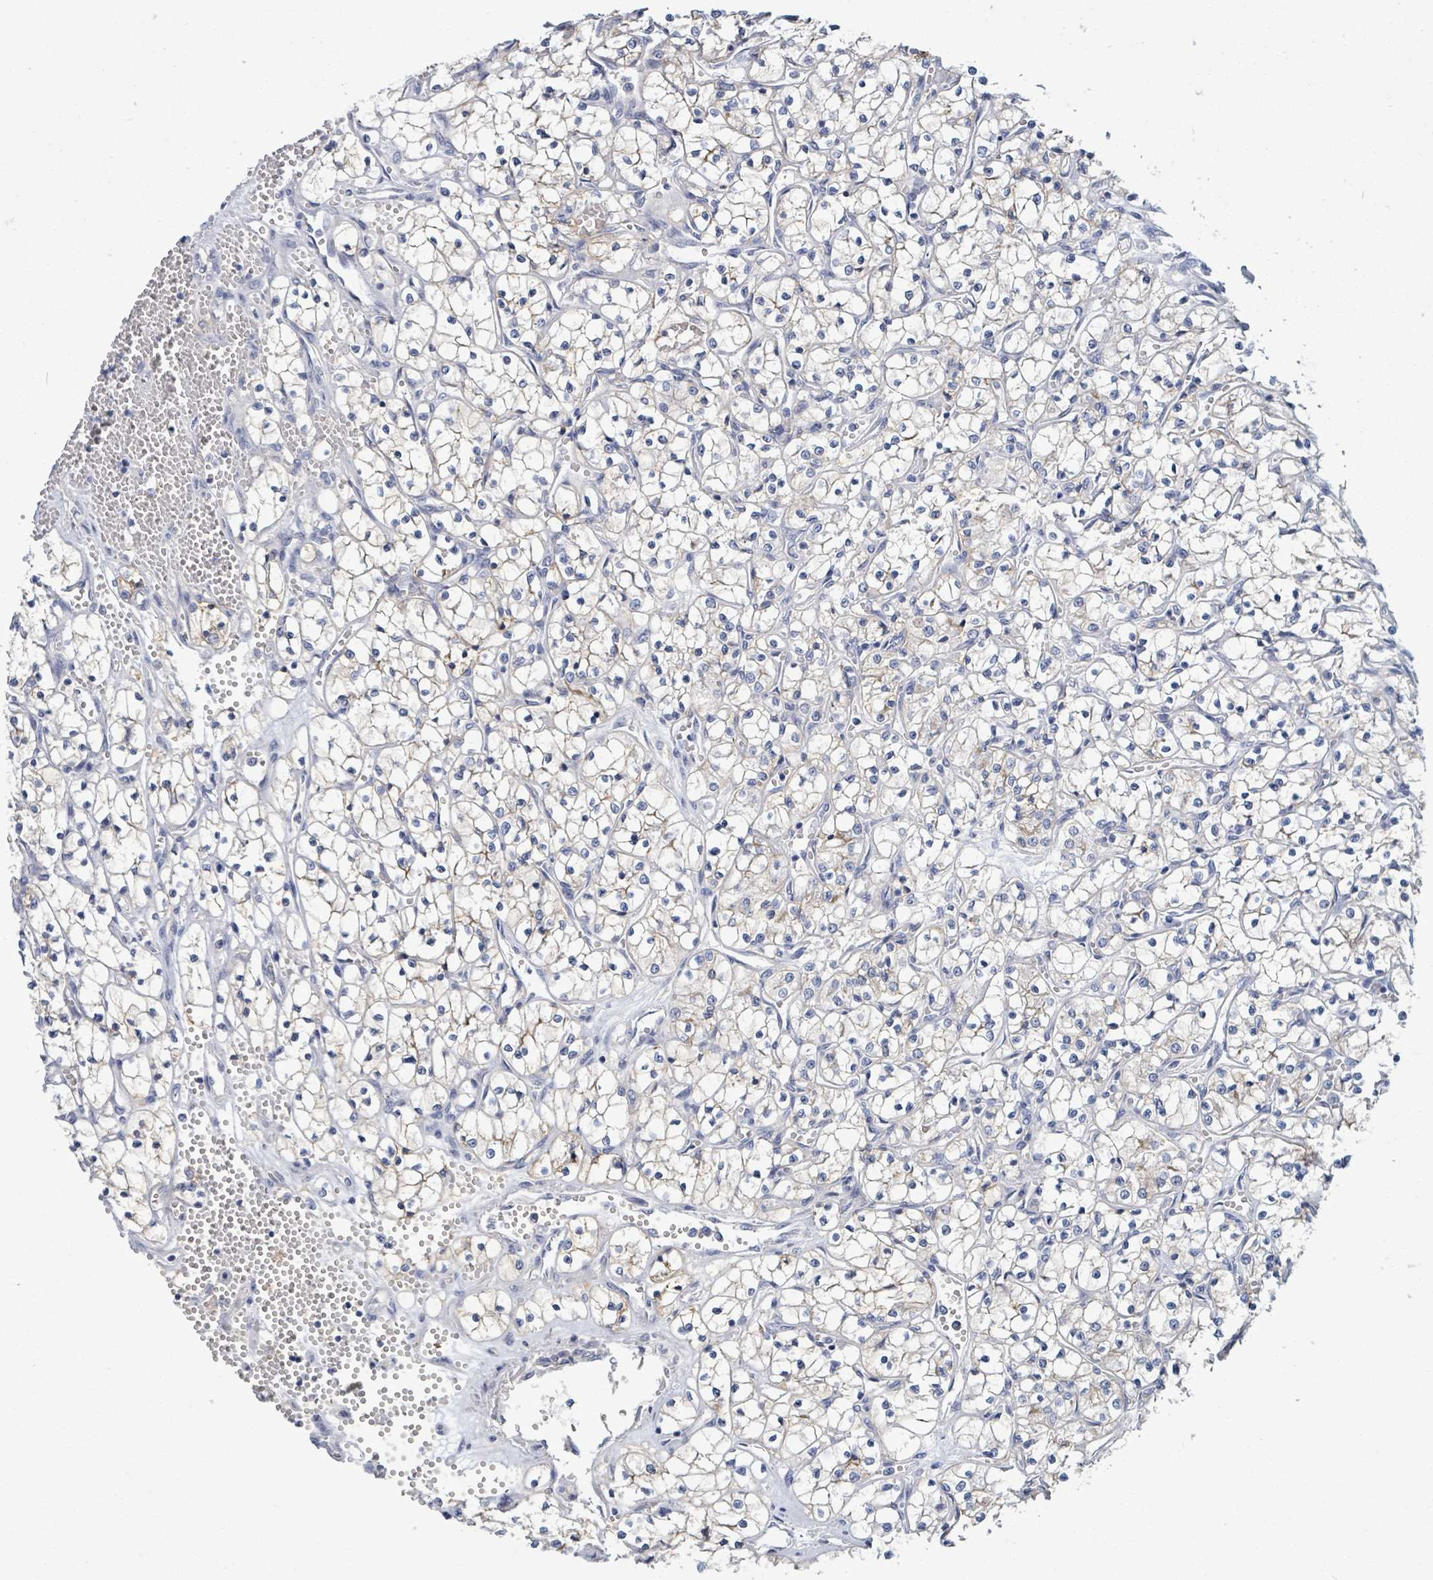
{"staining": {"intensity": "weak", "quantity": "<25%", "location": "cytoplasmic/membranous"}, "tissue": "renal cancer", "cell_type": "Tumor cells", "image_type": "cancer", "snomed": [{"axis": "morphology", "description": "Adenocarcinoma, NOS"}, {"axis": "topography", "description": "Kidney"}], "caption": "Tumor cells show no significant protein staining in renal adenocarcinoma.", "gene": "BSG", "patient": {"sex": "female", "age": 69}}